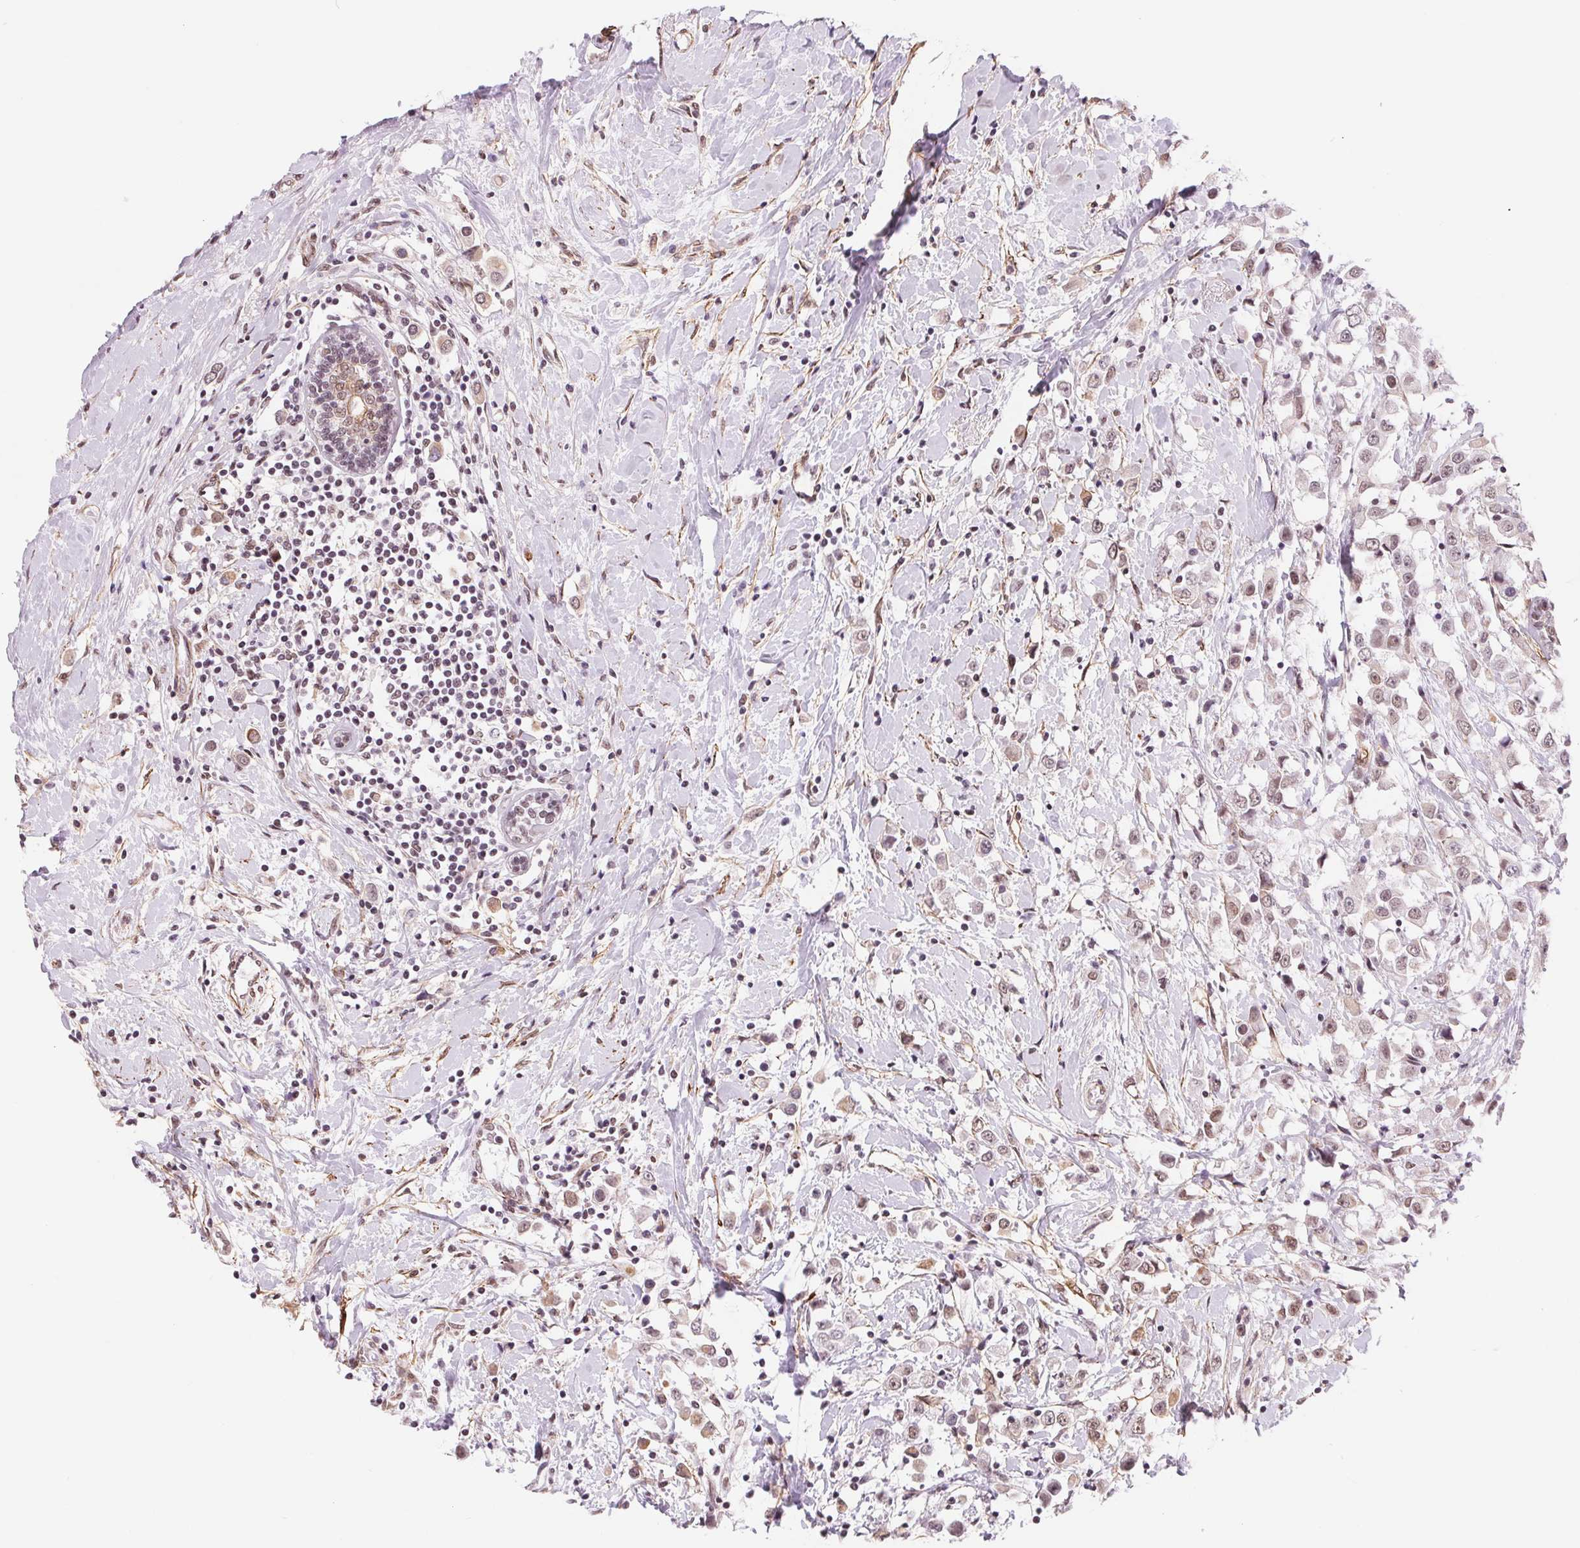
{"staining": {"intensity": "weak", "quantity": ">75%", "location": "cytoplasmic/membranous,nuclear"}, "tissue": "breast cancer", "cell_type": "Tumor cells", "image_type": "cancer", "snomed": [{"axis": "morphology", "description": "Duct carcinoma"}, {"axis": "topography", "description": "Breast"}], "caption": "The micrograph reveals a brown stain indicating the presence of a protein in the cytoplasmic/membranous and nuclear of tumor cells in breast cancer.", "gene": "BCAT1", "patient": {"sex": "female", "age": 61}}